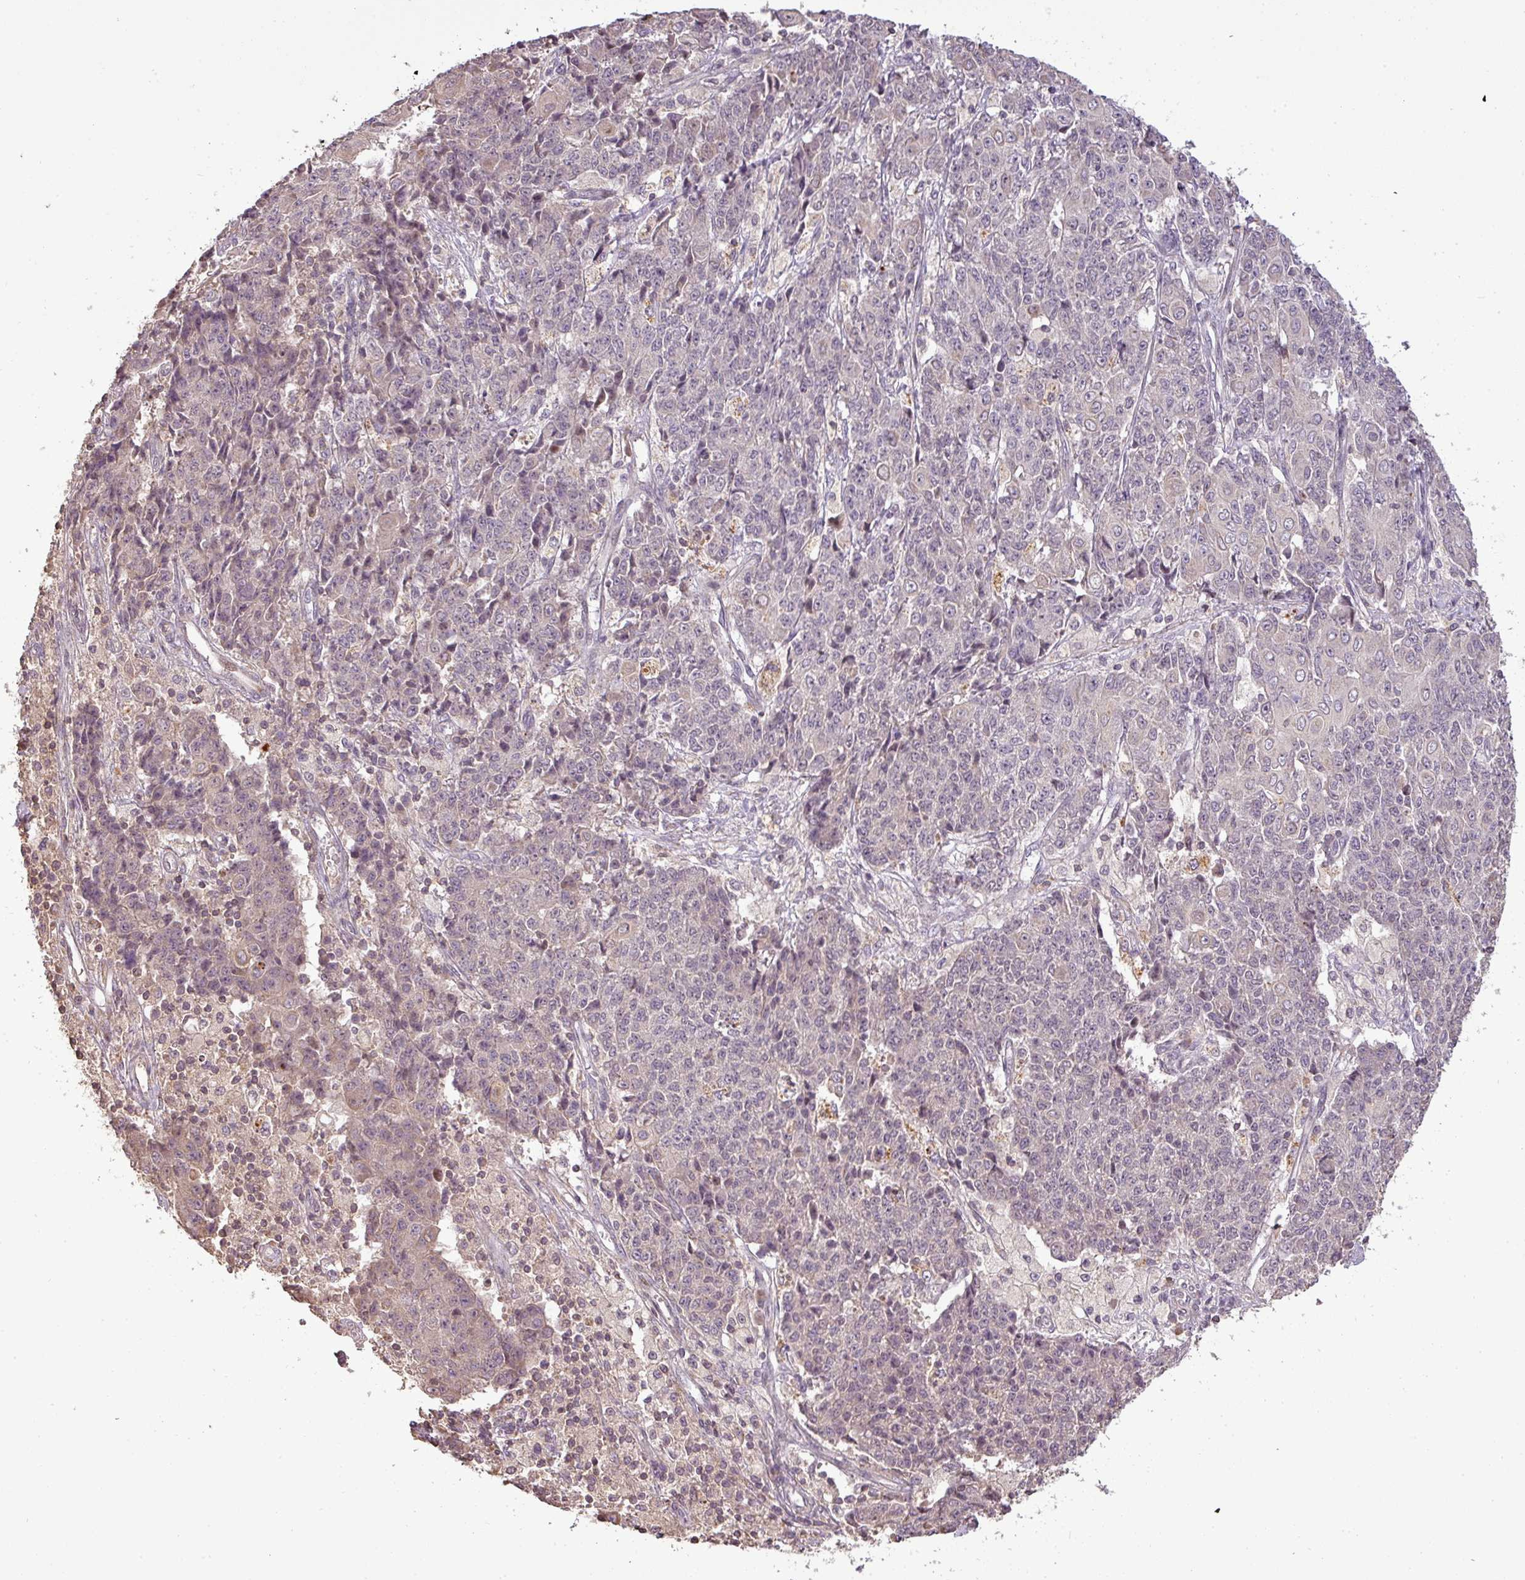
{"staining": {"intensity": "weak", "quantity": "<25%", "location": "cytoplasmic/membranous"}, "tissue": "ovarian cancer", "cell_type": "Tumor cells", "image_type": "cancer", "snomed": [{"axis": "morphology", "description": "Carcinoma, endometroid"}, {"axis": "topography", "description": "Ovary"}], "caption": "IHC of ovarian cancer (endometroid carcinoma) shows no staining in tumor cells. The staining was performed using DAB to visualize the protein expression in brown, while the nuclei were stained in blue with hematoxylin (Magnification: 20x).", "gene": "FAIM", "patient": {"sex": "female", "age": 42}}